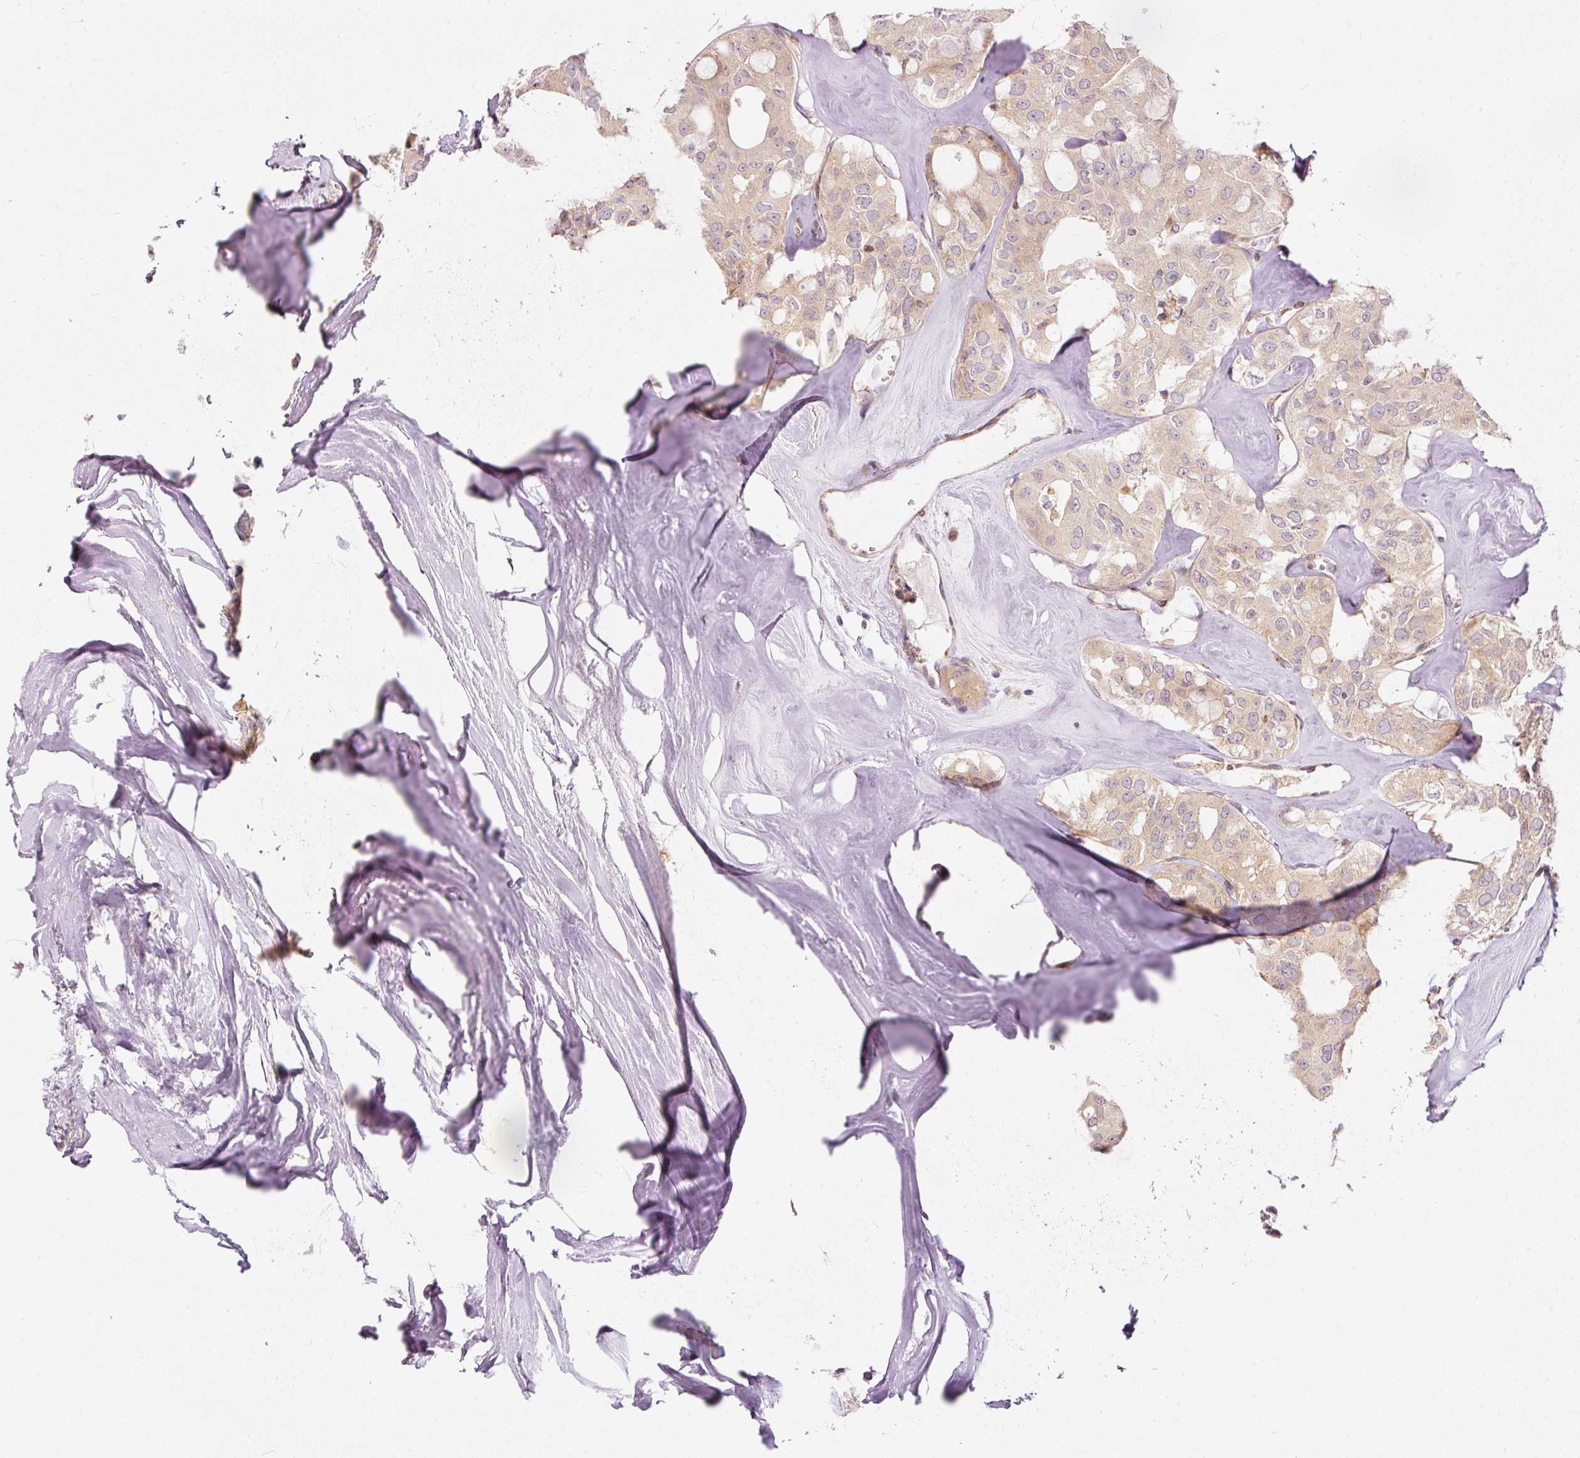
{"staining": {"intensity": "weak", "quantity": ">75%", "location": "cytoplasmic/membranous"}, "tissue": "thyroid cancer", "cell_type": "Tumor cells", "image_type": "cancer", "snomed": [{"axis": "morphology", "description": "Follicular adenoma carcinoma, NOS"}, {"axis": "topography", "description": "Thyroid gland"}], "caption": "The histopathology image displays staining of follicular adenoma carcinoma (thyroid), revealing weak cytoplasmic/membranous protein expression (brown color) within tumor cells. (brown staining indicates protein expression, while blue staining denotes nuclei).", "gene": "SNAPC5", "patient": {"sex": "male", "age": 75}}